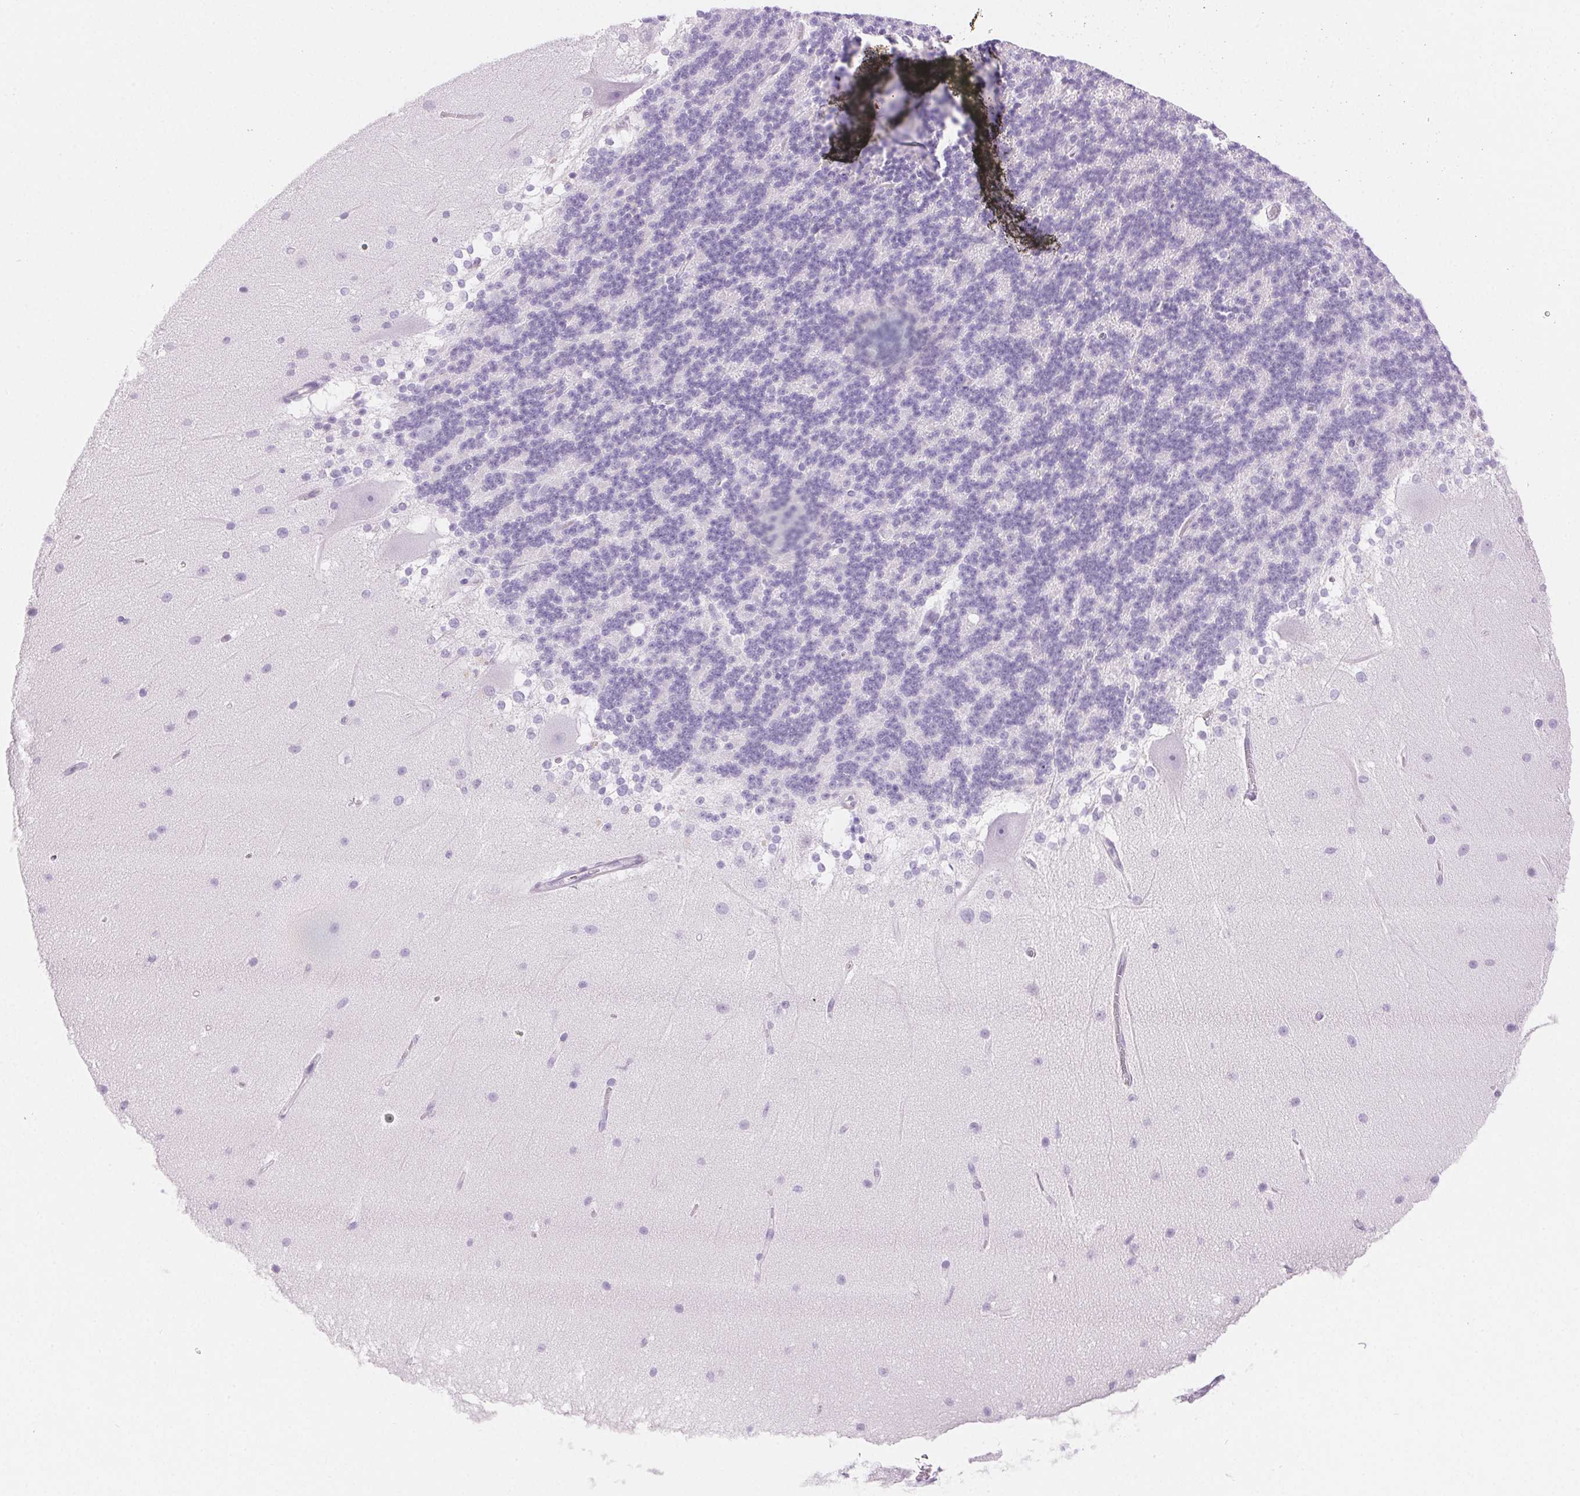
{"staining": {"intensity": "negative", "quantity": "none", "location": "none"}, "tissue": "cerebellum", "cell_type": "Cells in granular layer", "image_type": "normal", "snomed": [{"axis": "morphology", "description": "Normal tissue, NOS"}, {"axis": "topography", "description": "Cerebellum"}], "caption": "A histopathology image of cerebellum stained for a protein reveals no brown staining in cells in granular layer. (DAB IHC visualized using brightfield microscopy, high magnification).", "gene": "CLDN16", "patient": {"sex": "female", "age": 19}}